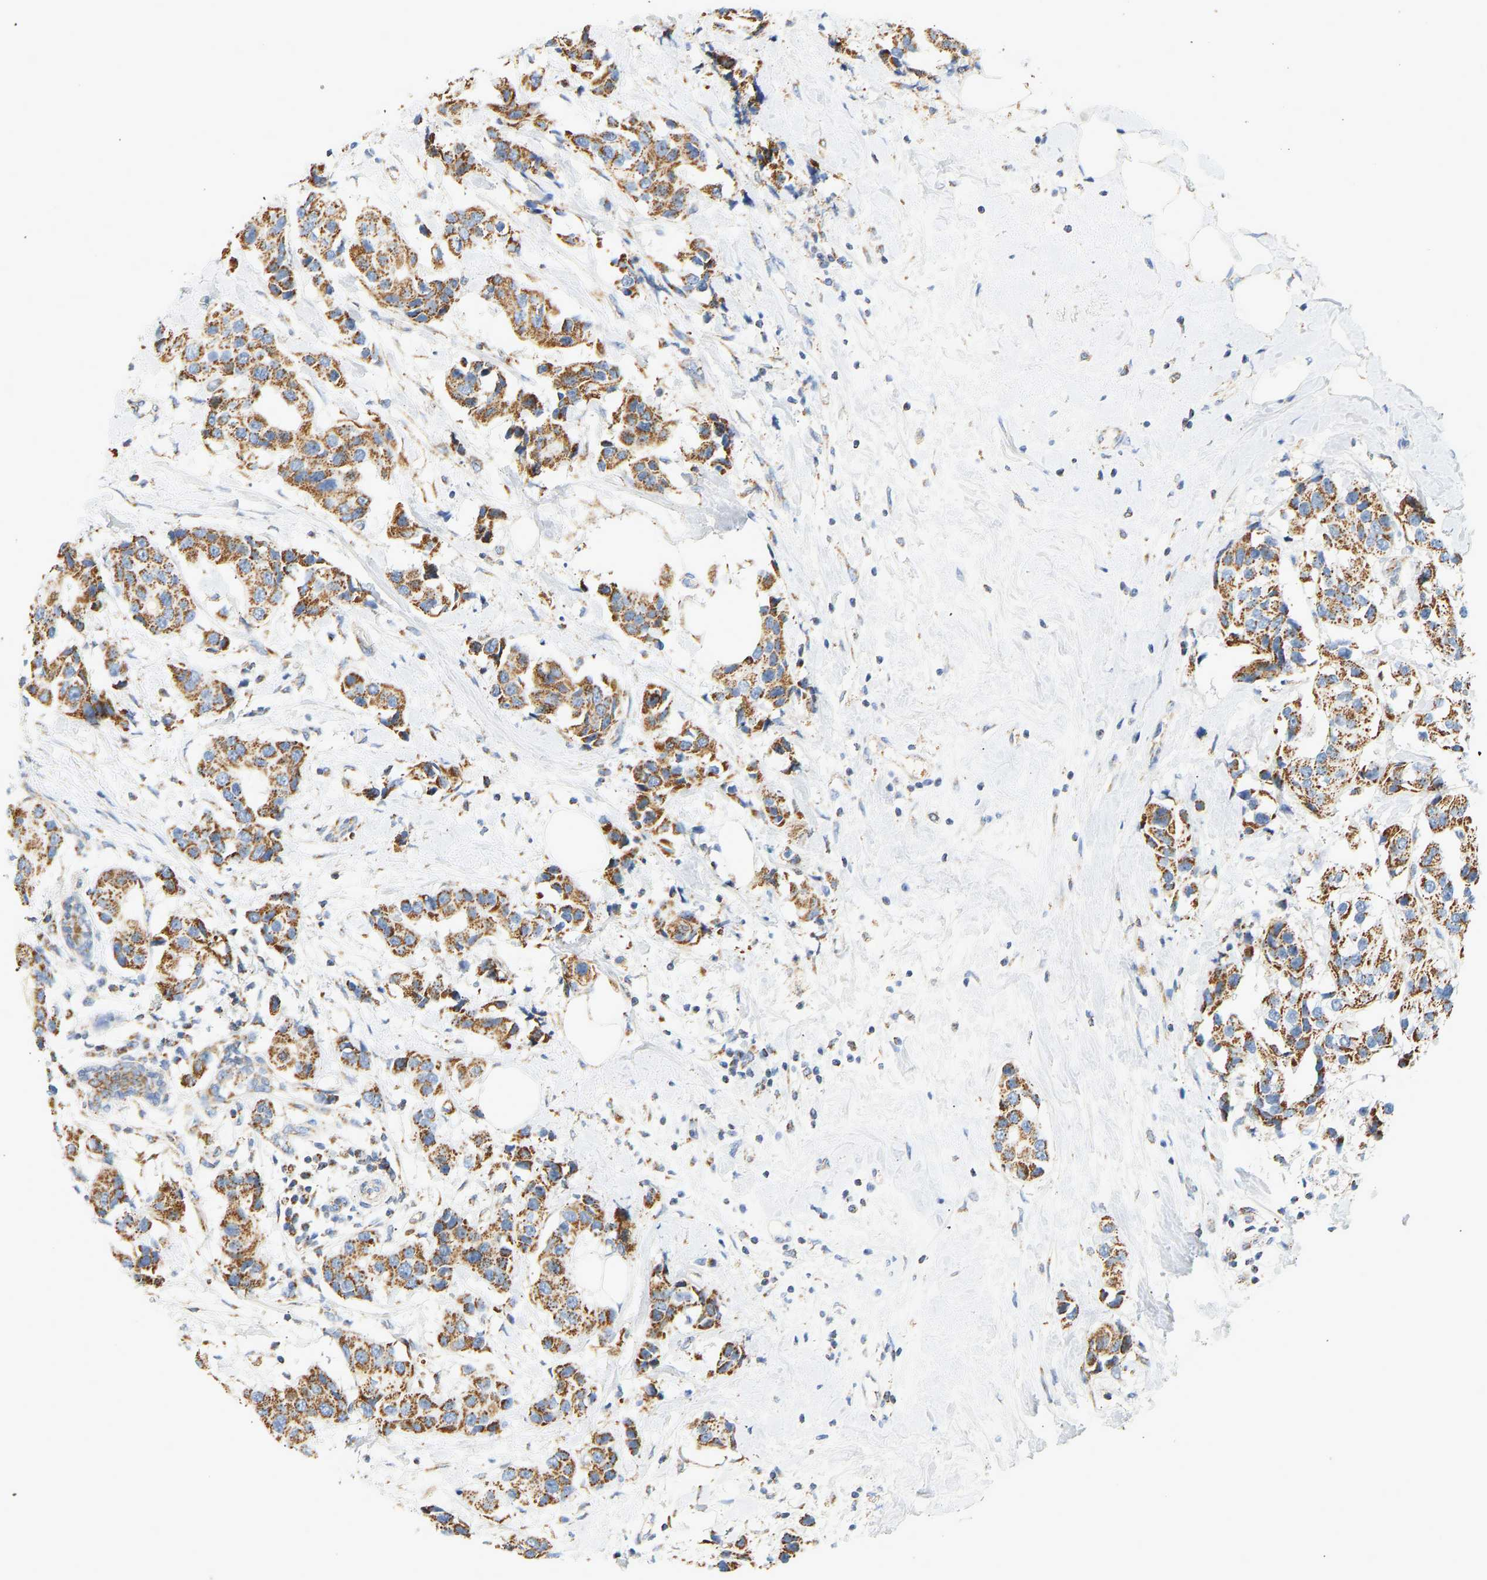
{"staining": {"intensity": "moderate", "quantity": ">75%", "location": "cytoplasmic/membranous"}, "tissue": "breast cancer", "cell_type": "Tumor cells", "image_type": "cancer", "snomed": [{"axis": "morphology", "description": "Normal tissue, NOS"}, {"axis": "morphology", "description": "Duct carcinoma"}, {"axis": "topography", "description": "Breast"}], "caption": "The immunohistochemical stain shows moderate cytoplasmic/membranous positivity in tumor cells of breast infiltrating ductal carcinoma tissue. The staining was performed using DAB, with brown indicating positive protein expression. Nuclei are stained blue with hematoxylin.", "gene": "GRPEL2", "patient": {"sex": "female", "age": 39}}